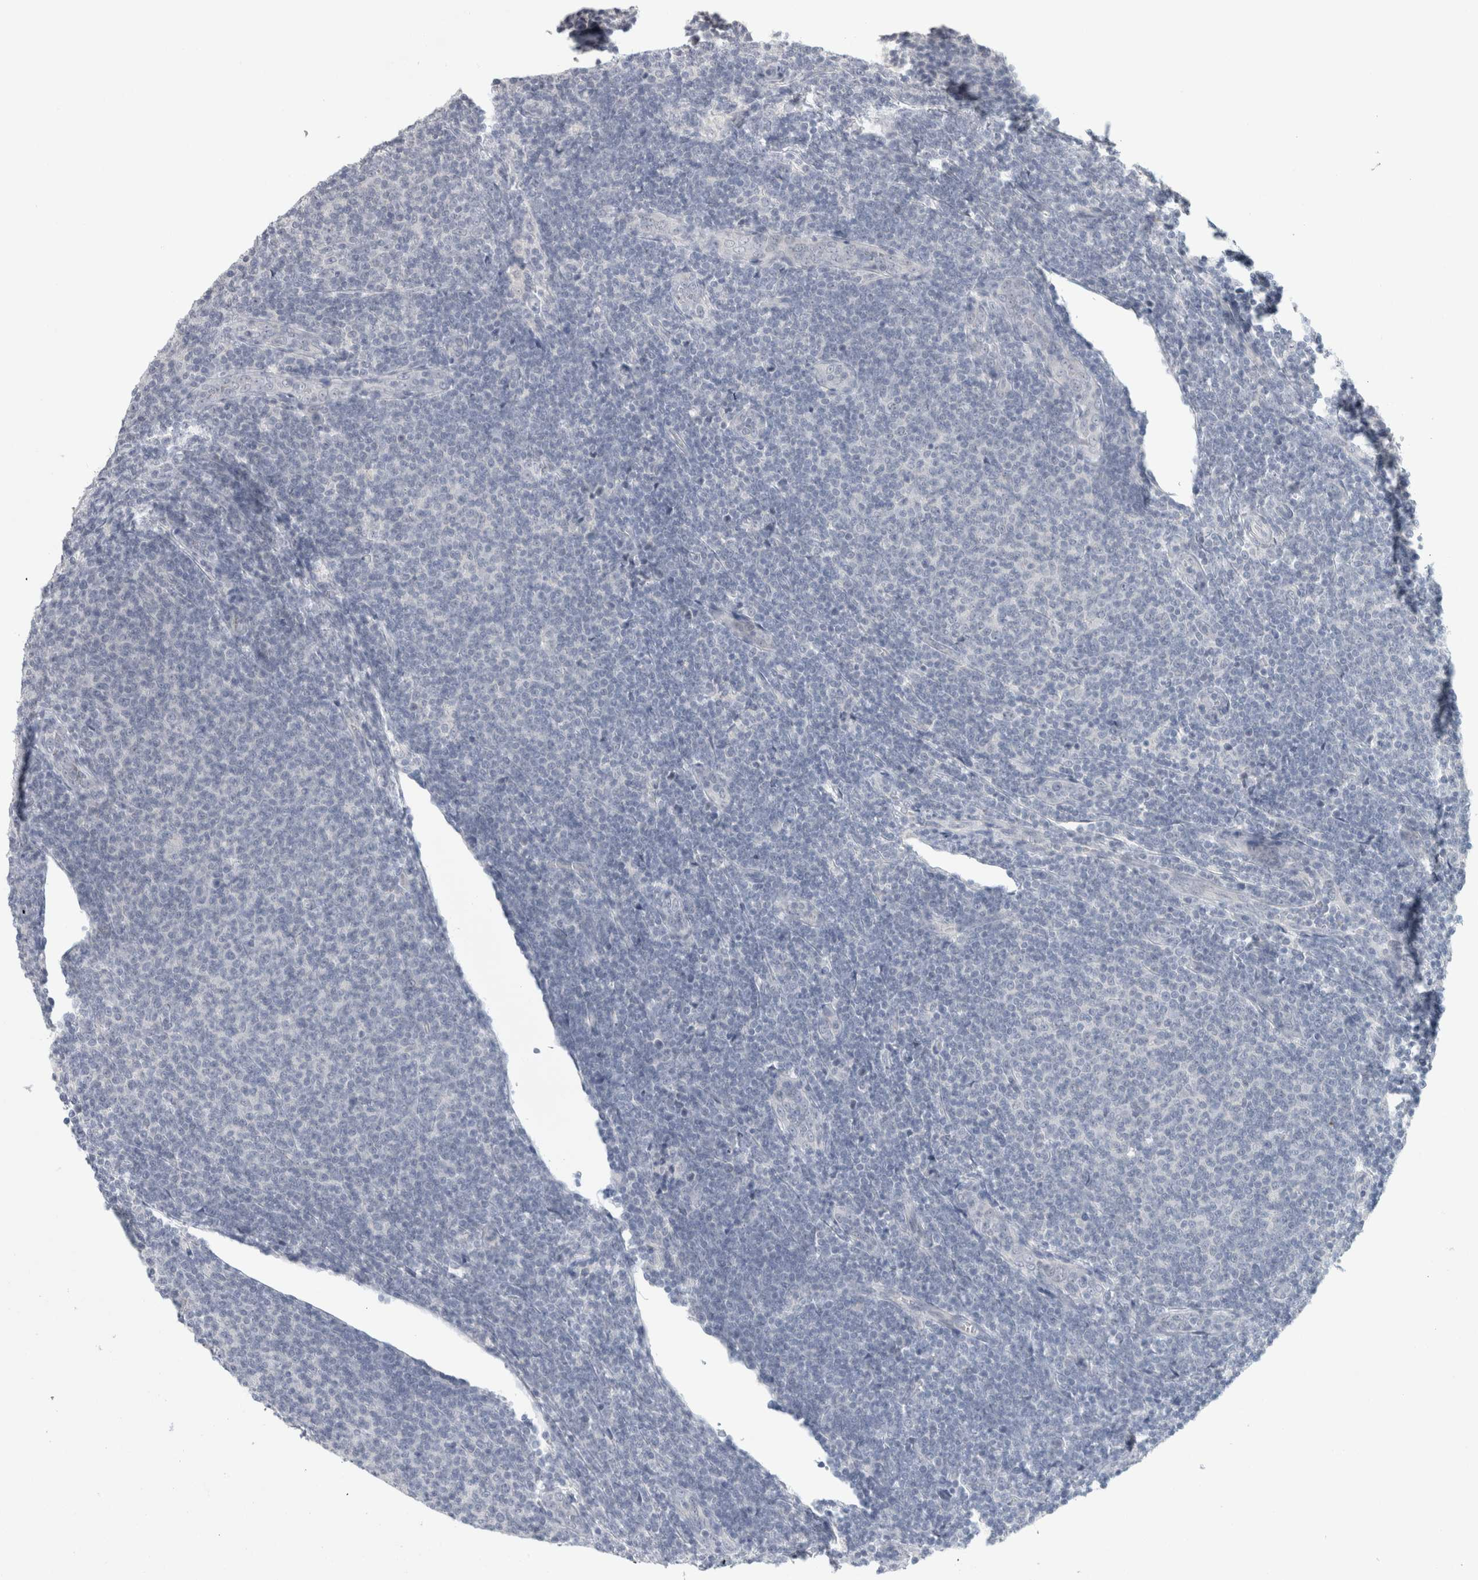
{"staining": {"intensity": "negative", "quantity": "none", "location": "none"}, "tissue": "lymphoma", "cell_type": "Tumor cells", "image_type": "cancer", "snomed": [{"axis": "morphology", "description": "Malignant lymphoma, non-Hodgkin's type, Low grade"}, {"axis": "topography", "description": "Lymph node"}], "caption": "Human malignant lymphoma, non-Hodgkin's type (low-grade) stained for a protein using immunohistochemistry (IHC) reveals no staining in tumor cells.", "gene": "TONSL", "patient": {"sex": "male", "age": 66}}